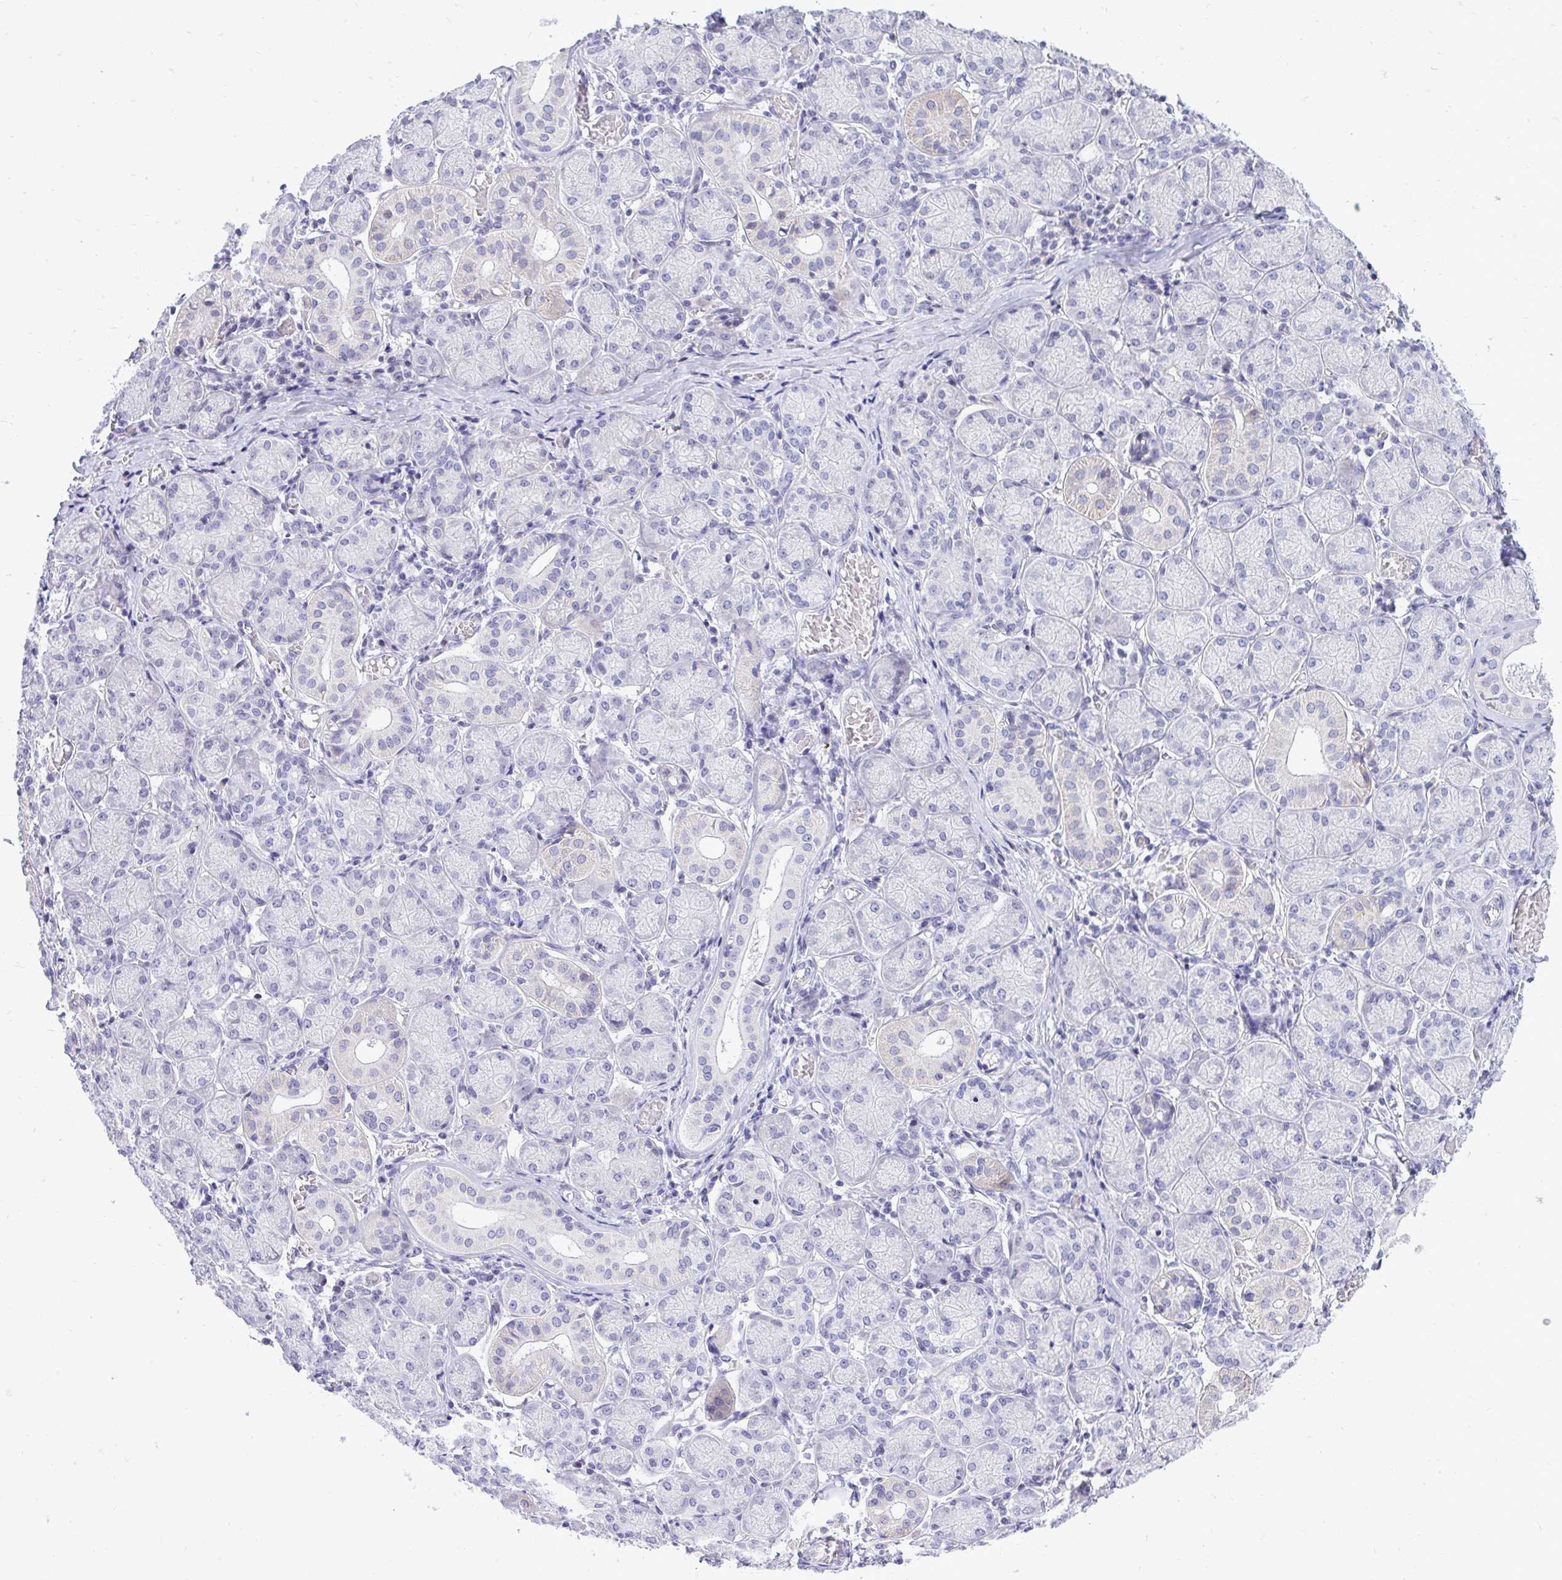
{"staining": {"intensity": "negative", "quantity": "none", "location": "none"}, "tissue": "salivary gland", "cell_type": "Glandular cells", "image_type": "normal", "snomed": [{"axis": "morphology", "description": "Normal tissue, NOS"}, {"axis": "topography", "description": "Salivary gland"}], "caption": "High power microscopy photomicrograph of an immunohistochemistry image of normal salivary gland, revealing no significant positivity in glandular cells. (DAB IHC with hematoxylin counter stain).", "gene": "GABRA1", "patient": {"sex": "female", "age": 24}}